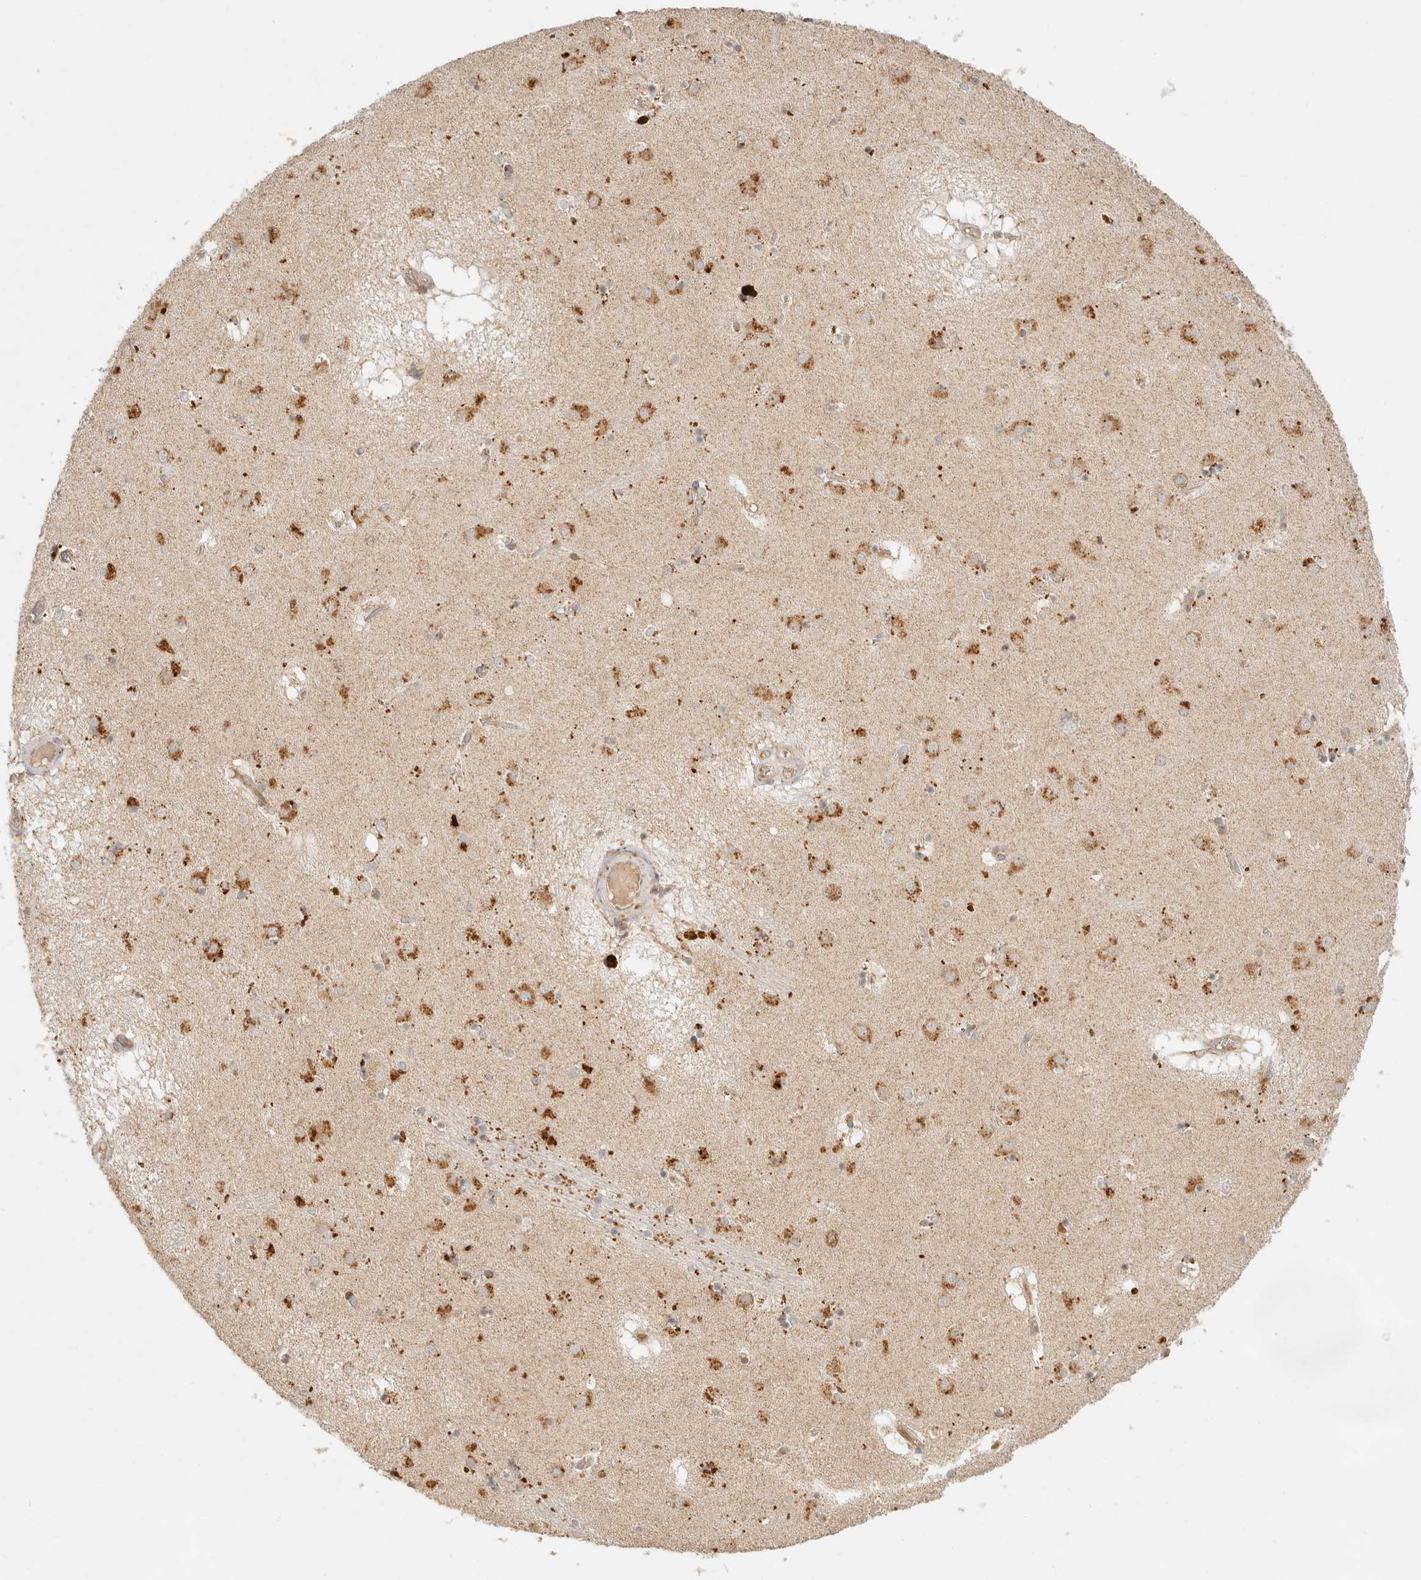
{"staining": {"intensity": "moderate", "quantity": ">75%", "location": "cytoplasmic/membranous"}, "tissue": "caudate", "cell_type": "Glial cells", "image_type": "normal", "snomed": [{"axis": "morphology", "description": "Normal tissue, NOS"}, {"axis": "topography", "description": "Lateral ventricle wall"}], "caption": "Immunohistochemical staining of normal human caudate displays moderate cytoplasmic/membranous protein positivity in approximately >75% of glial cells. (DAB IHC, brown staining for protein, blue staining for nuclei).", "gene": "MRPL55", "patient": {"sex": "male", "age": 70}}